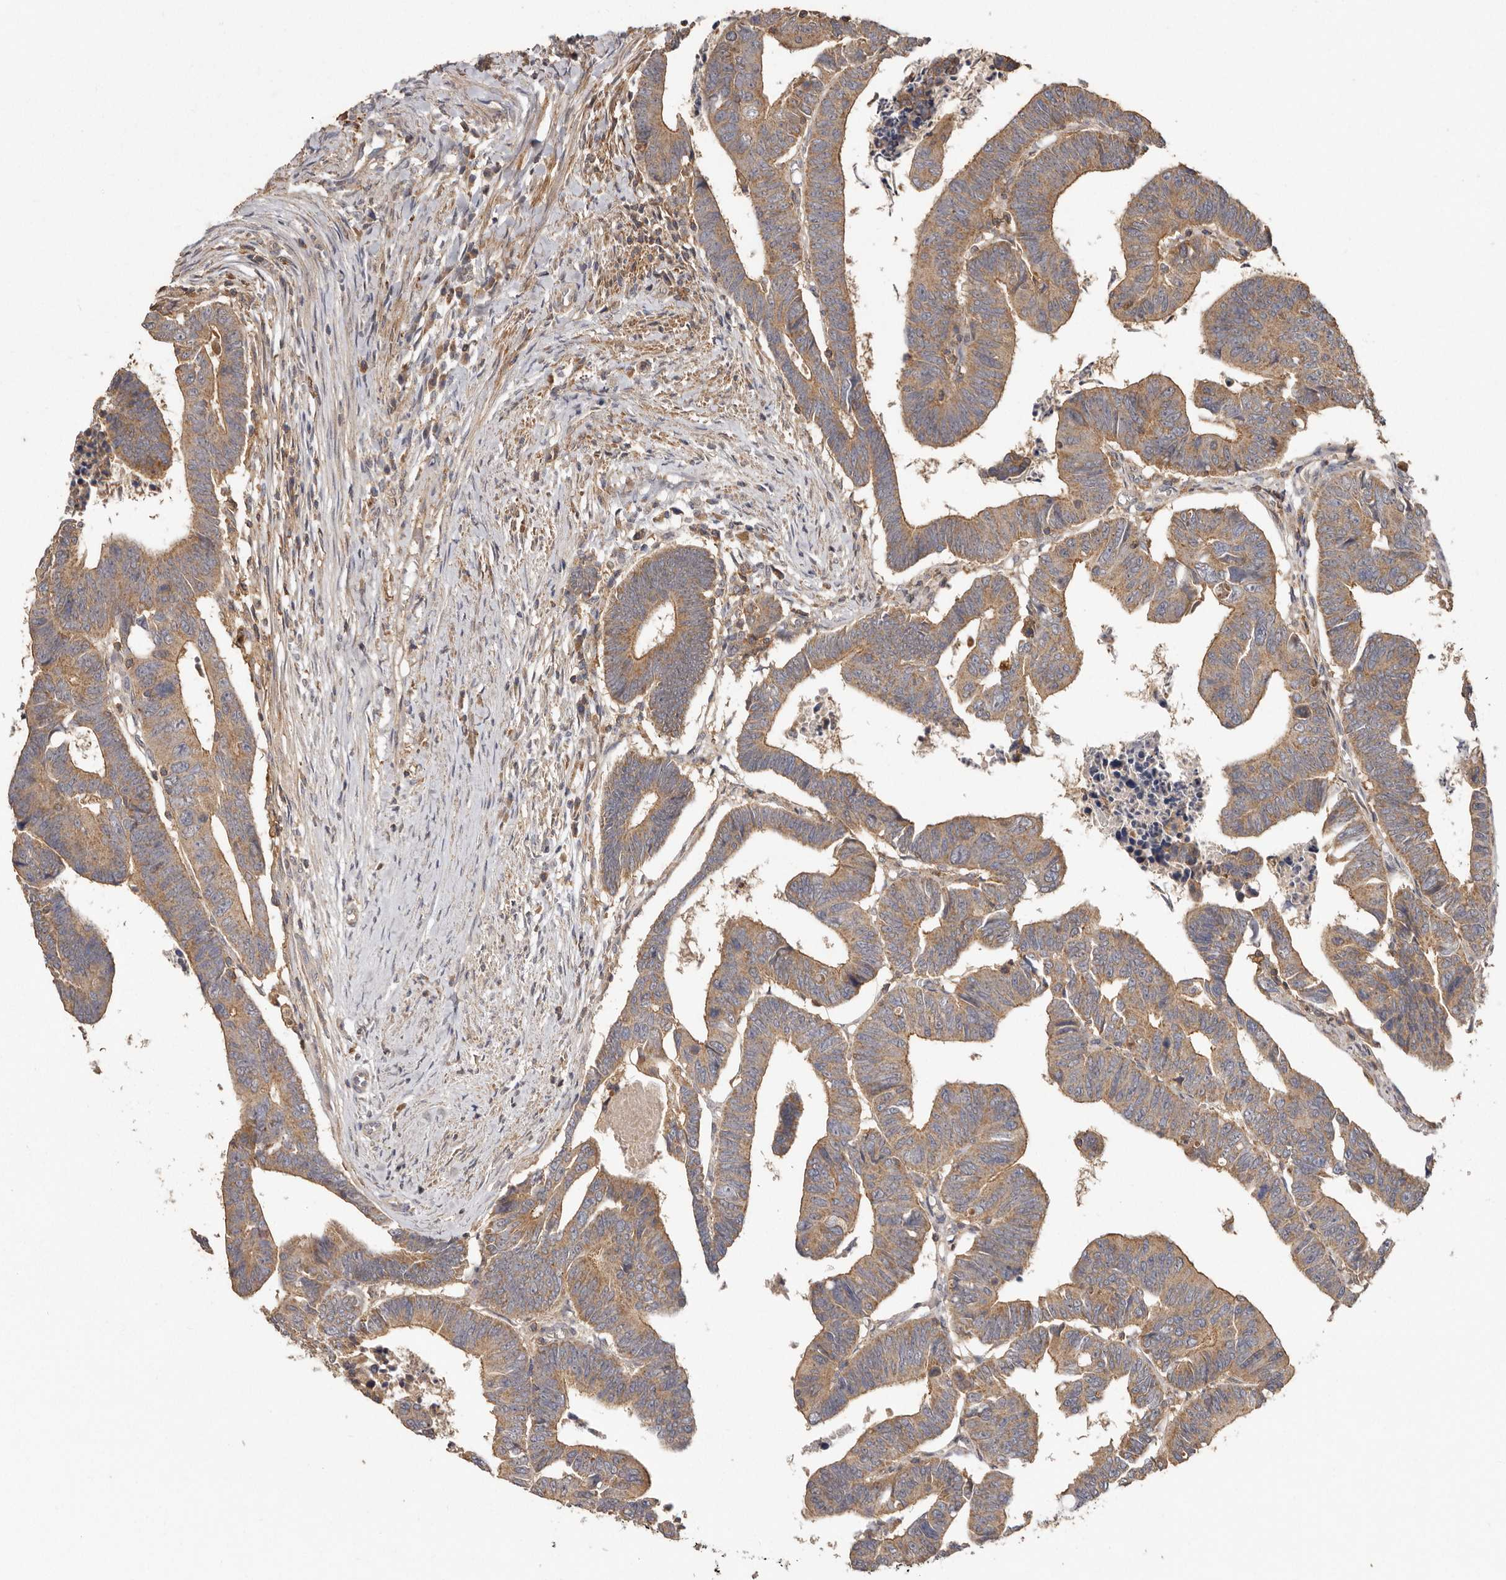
{"staining": {"intensity": "moderate", "quantity": ">75%", "location": "cytoplasmic/membranous"}, "tissue": "colorectal cancer", "cell_type": "Tumor cells", "image_type": "cancer", "snomed": [{"axis": "morphology", "description": "Adenocarcinoma, NOS"}, {"axis": "topography", "description": "Rectum"}], "caption": "Immunohistochemistry (DAB) staining of colorectal cancer demonstrates moderate cytoplasmic/membranous protein positivity in about >75% of tumor cells. (DAB = brown stain, brightfield microscopy at high magnification).", "gene": "RWDD1", "patient": {"sex": "female", "age": 65}}